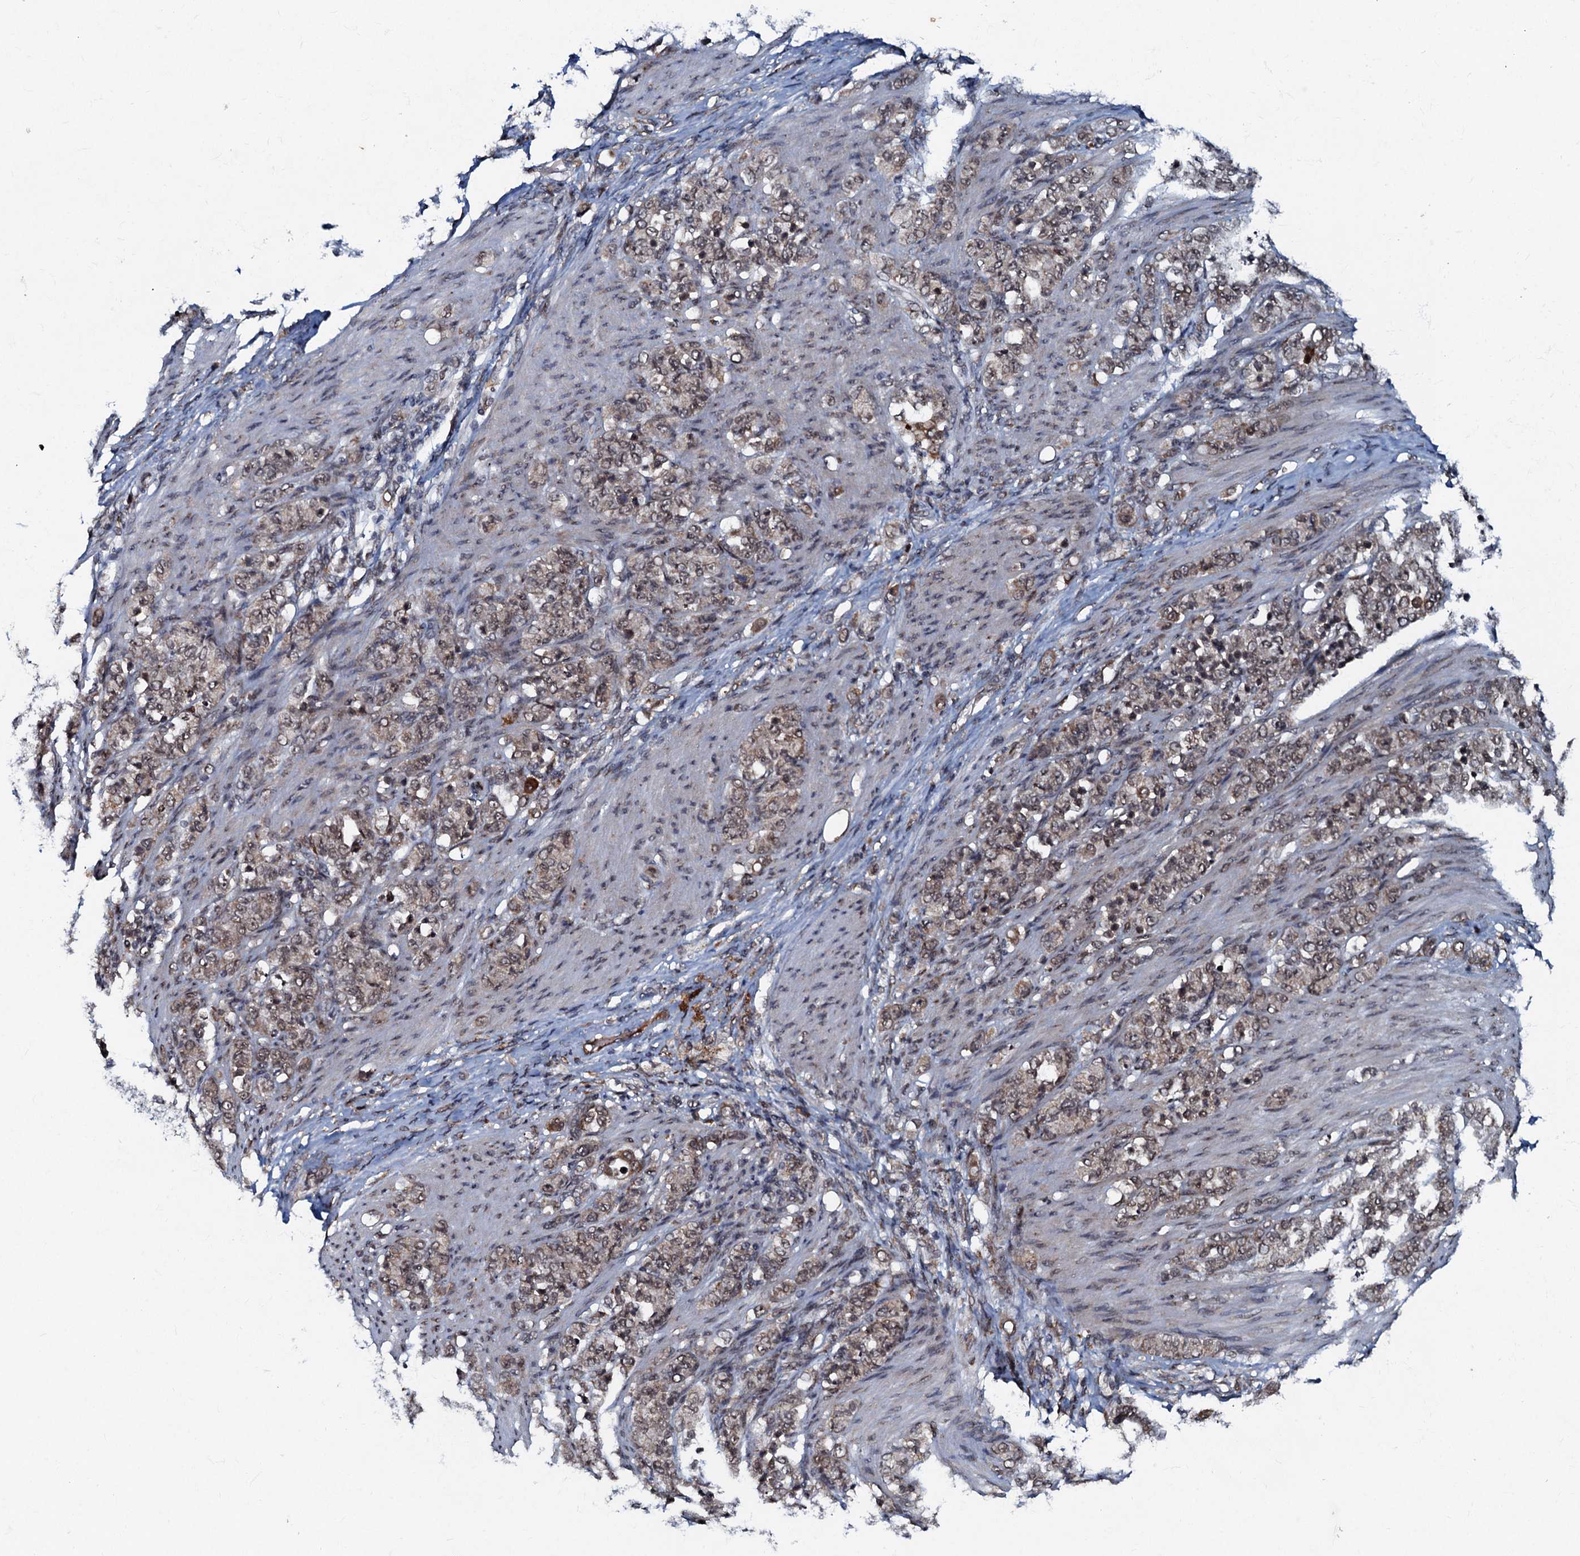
{"staining": {"intensity": "moderate", "quantity": "25%-75%", "location": "nuclear"}, "tissue": "stomach cancer", "cell_type": "Tumor cells", "image_type": "cancer", "snomed": [{"axis": "morphology", "description": "Adenocarcinoma, NOS"}, {"axis": "topography", "description": "Stomach"}], "caption": "Stomach adenocarcinoma was stained to show a protein in brown. There is medium levels of moderate nuclear positivity in about 25%-75% of tumor cells.", "gene": "C18orf32", "patient": {"sex": "female", "age": 79}}